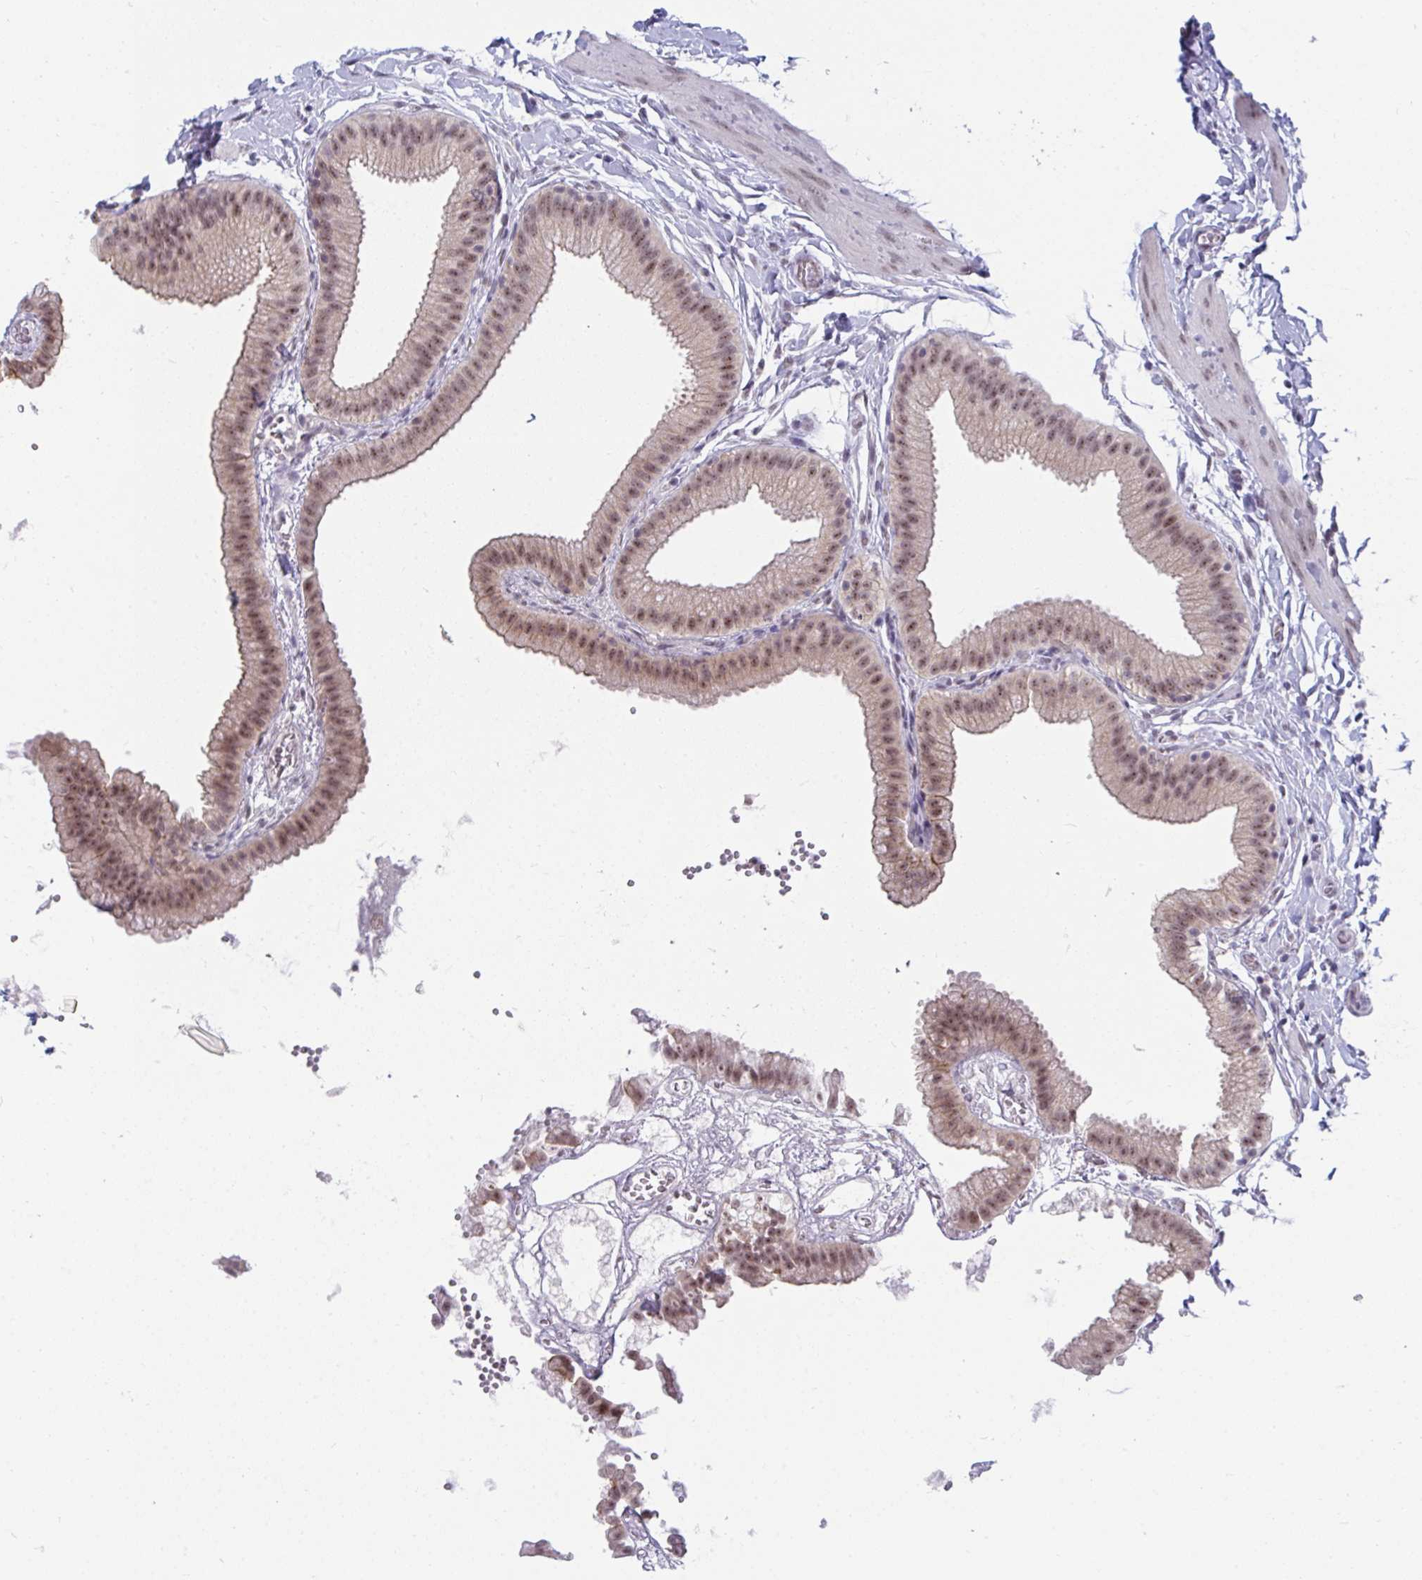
{"staining": {"intensity": "weak", "quantity": ">75%", "location": "cytoplasmic/membranous,nuclear"}, "tissue": "gallbladder", "cell_type": "Glandular cells", "image_type": "normal", "snomed": [{"axis": "morphology", "description": "Normal tissue, NOS"}, {"axis": "topography", "description": "Gallbladder"}], "caption": "Brown immunohistochemical staining in benign human gallbladder displays weak cytoplasmic/membranous,nuclear positivity in about >75% of glandular cells.", "gene": "PRR14", "patient": {"sex": "female", "age": 63}}